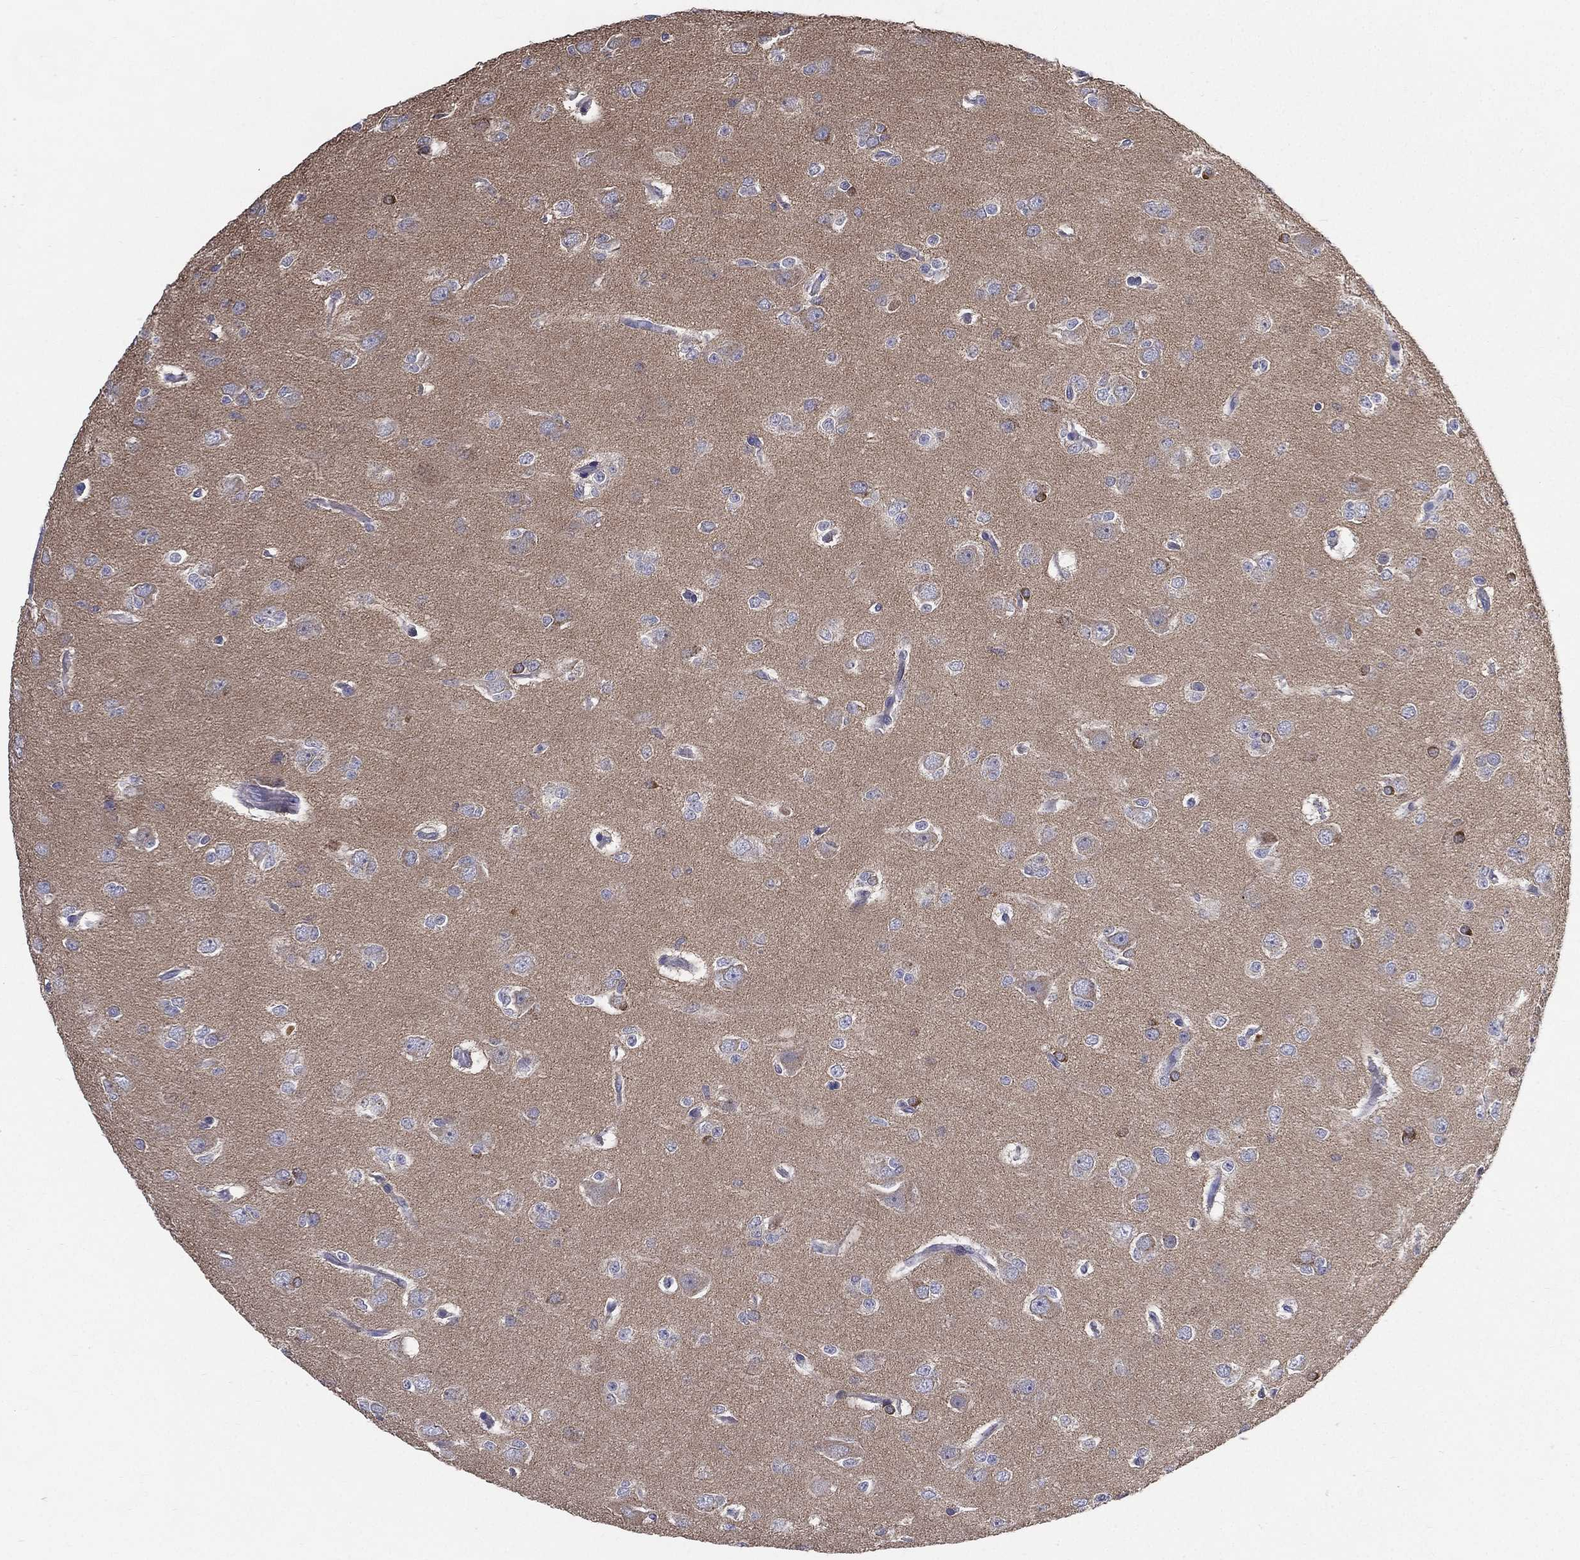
{"staining": {"intensity": "strong", "quantity": "<25%", "location": "cytoplasmic/membranous"}, "tissue": "glioma", "cell_type": "Tumor cells", "image_type": "cancer", "snomed": [{"axis": "morphology", "description": "Glioma, malignant, Low grade"}, {"axis": "topography", "description": "Brain"}], "caption": "Glioma stained for a protein (brown) exhibits strong cytoplasmic/membranous positive expression in about <25% of tumor cells.", "gene": "PWWP3A", "patient": {"sex": "male", "age": 27}}